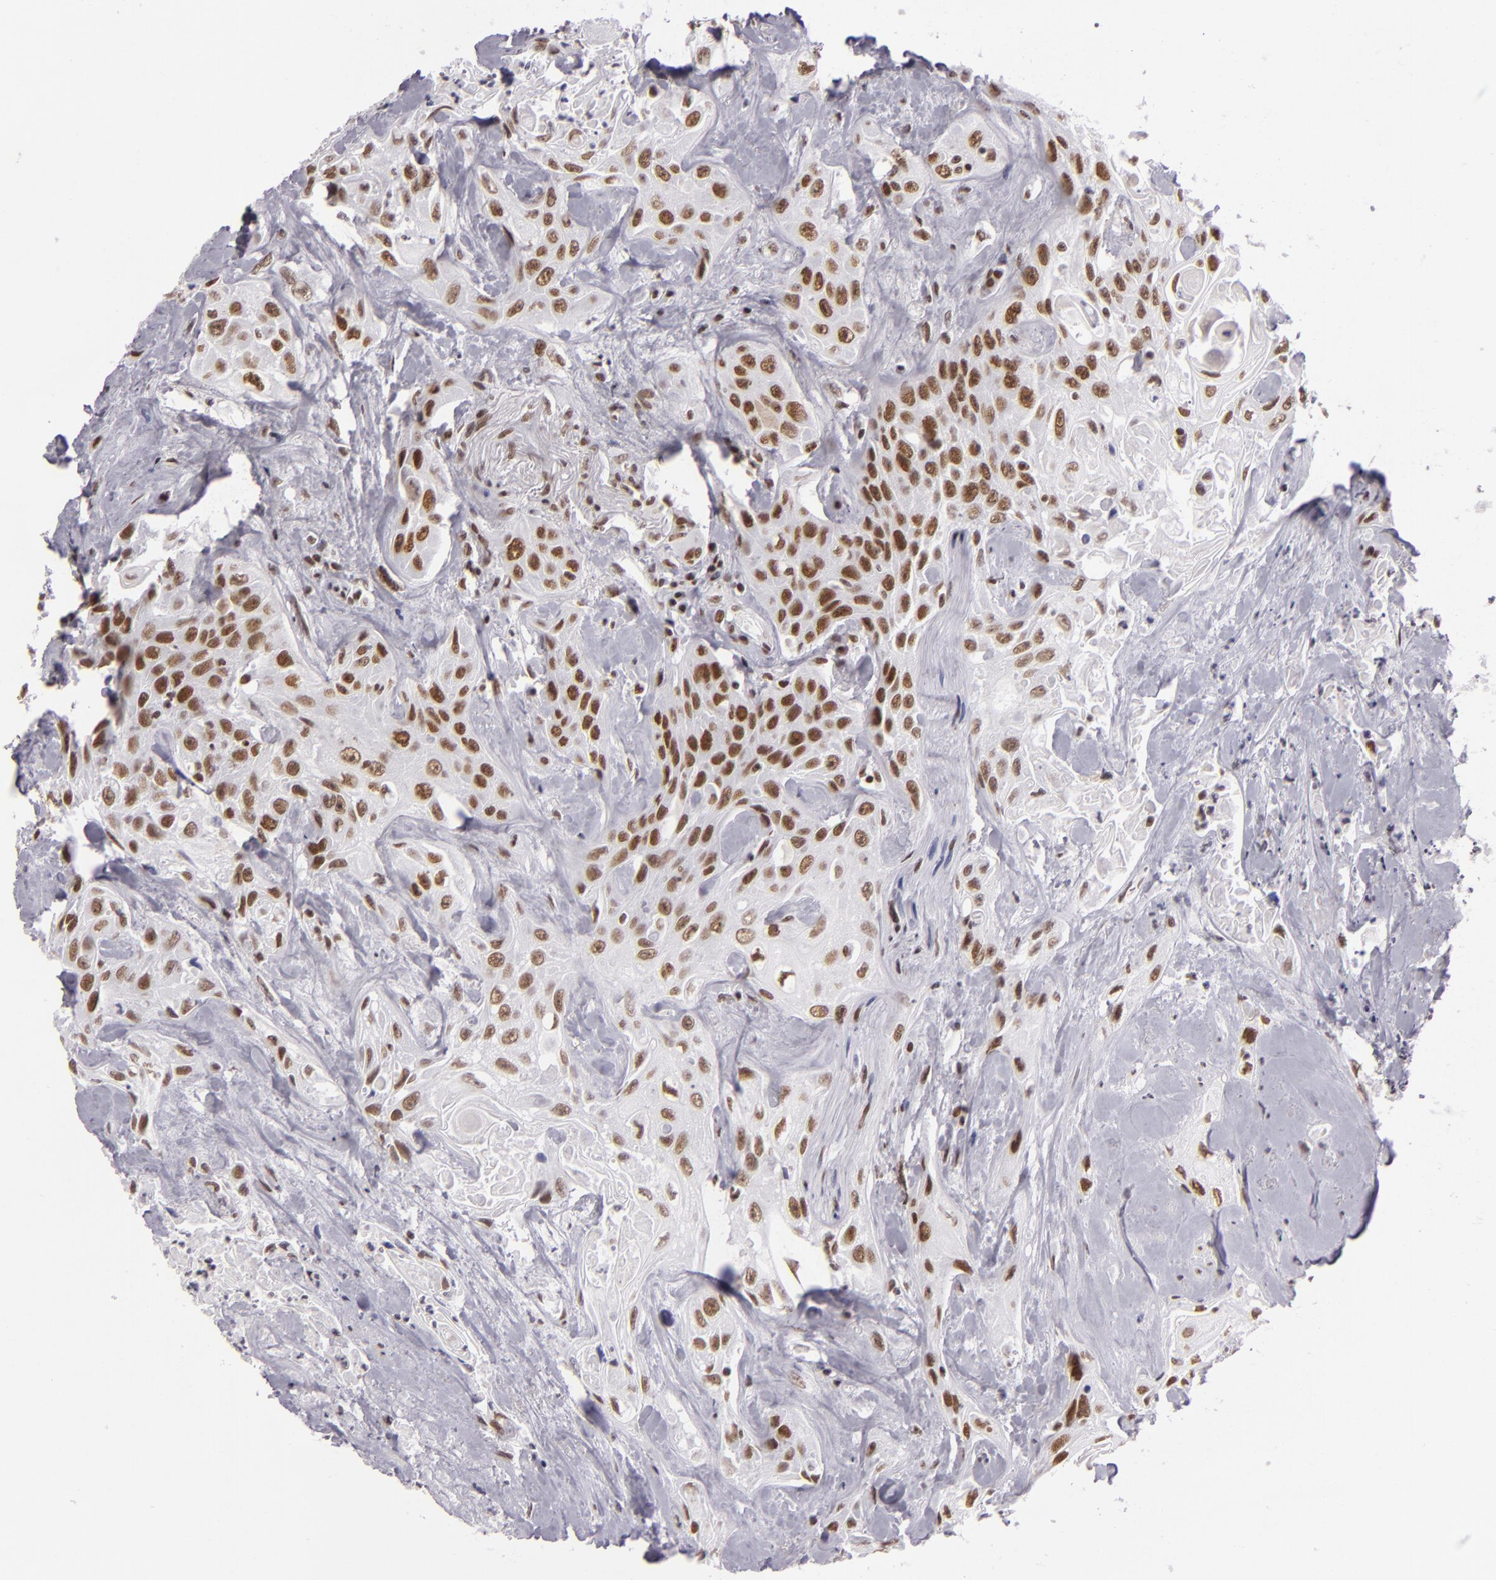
{"staining": {"intensity": "strong", "quantity": ">75%", "location": "nuclear"}, "tissue": "urothelial cancer", "cell_type": "Tumor cells", "image_type": "cancer", "snomed": [{"axis": "morphology", "description": "Urothelial carcinoma, High grade"}, {"axis": "topography", "description": "Urinary bladder"}], "caption": "Urothelial carcinoma (high-grade) stained with a protein marker demonstrates strong staining in tumor cells.", "gene": "BRD8", "patient": {"sex": "female", "age": 84}}